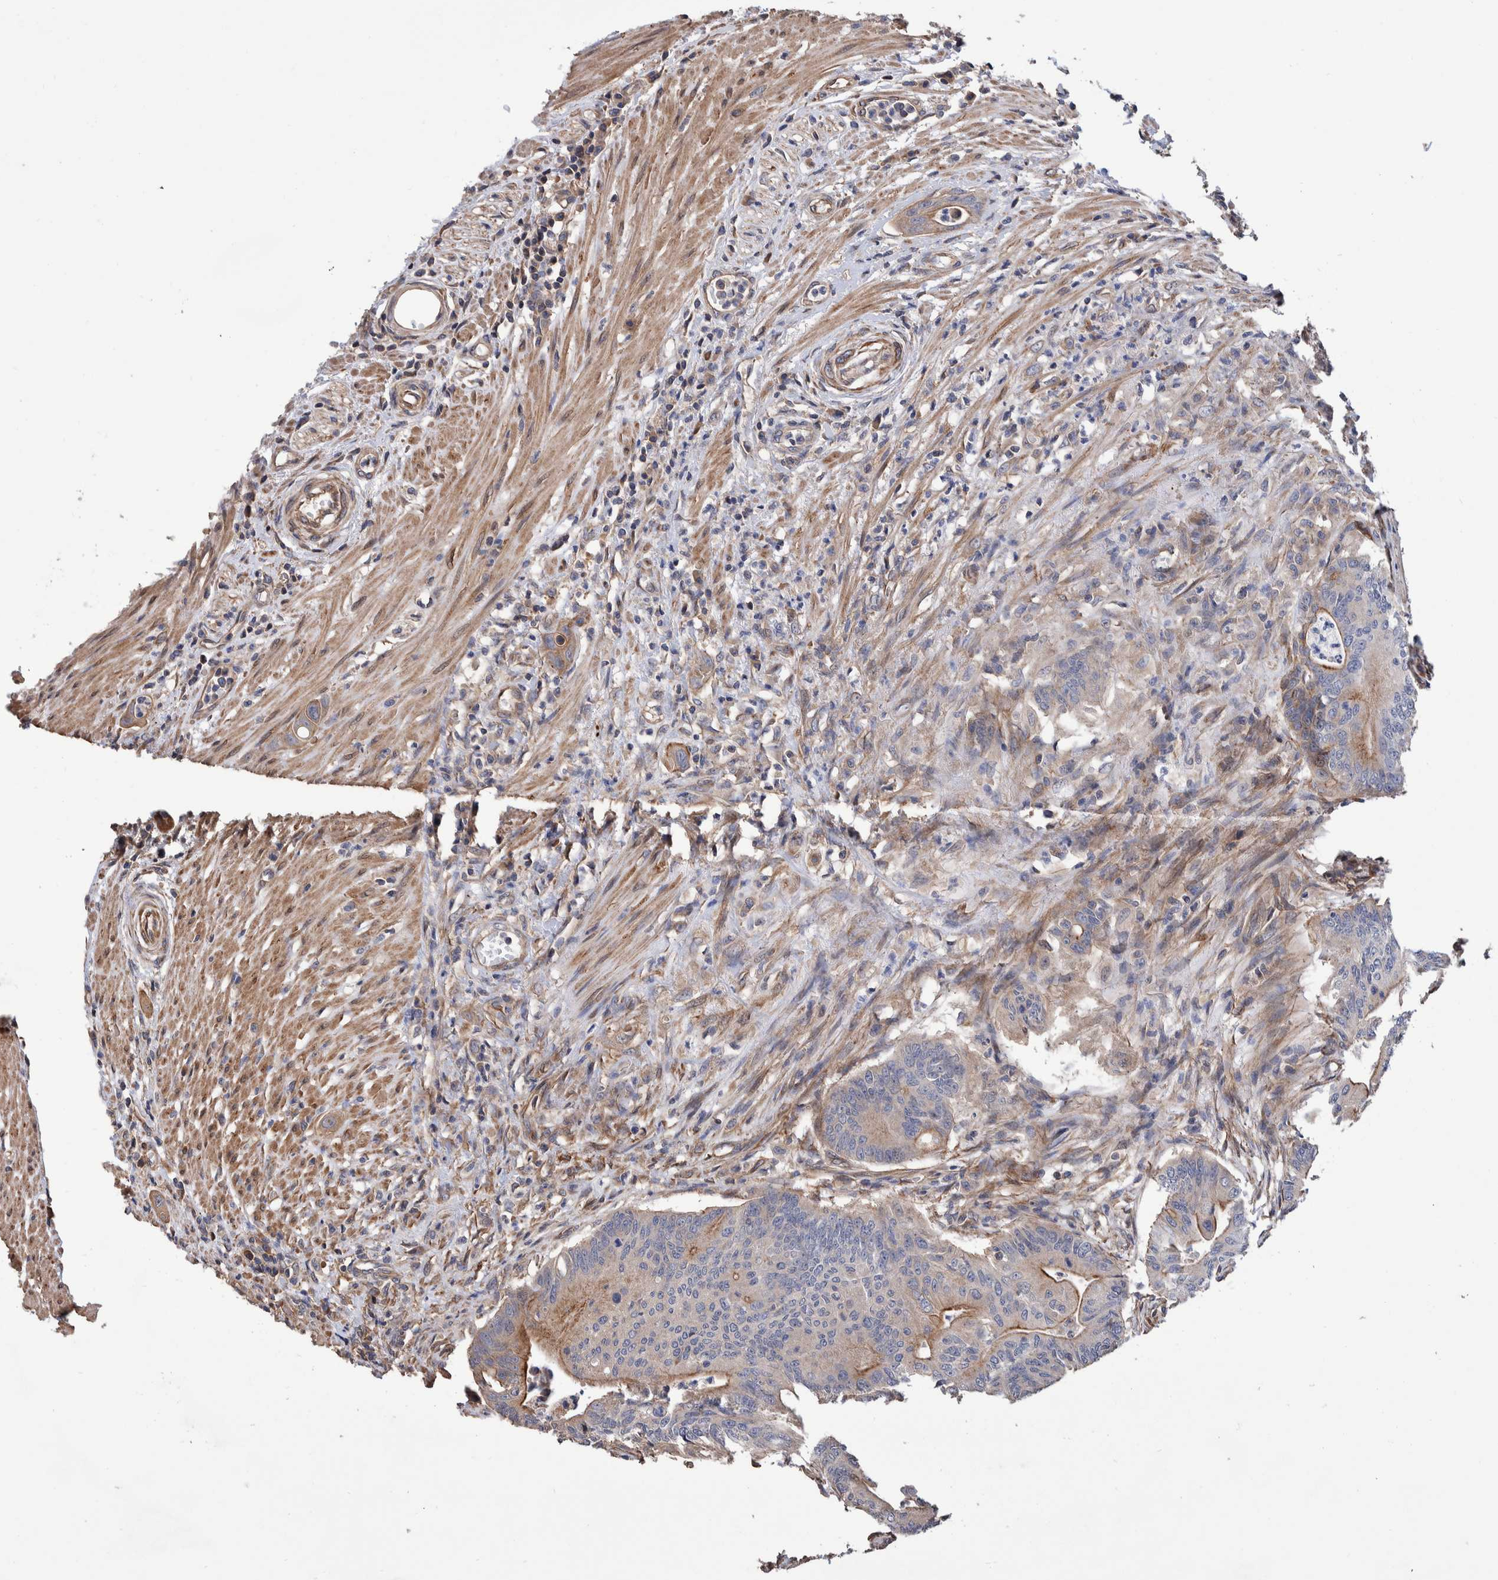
{"staining": {"intensity": "weak", "quantity": "<25%", "location": "cytoplasmic/membranous"}, "tissue": "colorectal cancer", "cell_type": "Tumor cells", "image_type": "cancer", "snomed": [{"axis": "morphology", "description": "Adenoma, NOS"}, {"axis": "morphology", "description": "Adenocarcinoma, NOS"}, {"axis": "topography", "description": "Colon"}], "caption": "Immunohistochemical staining of human colorectal cancer demonstrates no significant staining in tumor cells.", "gene": "SLC45A4", "patient": {"sex": "male", "age": 79}}